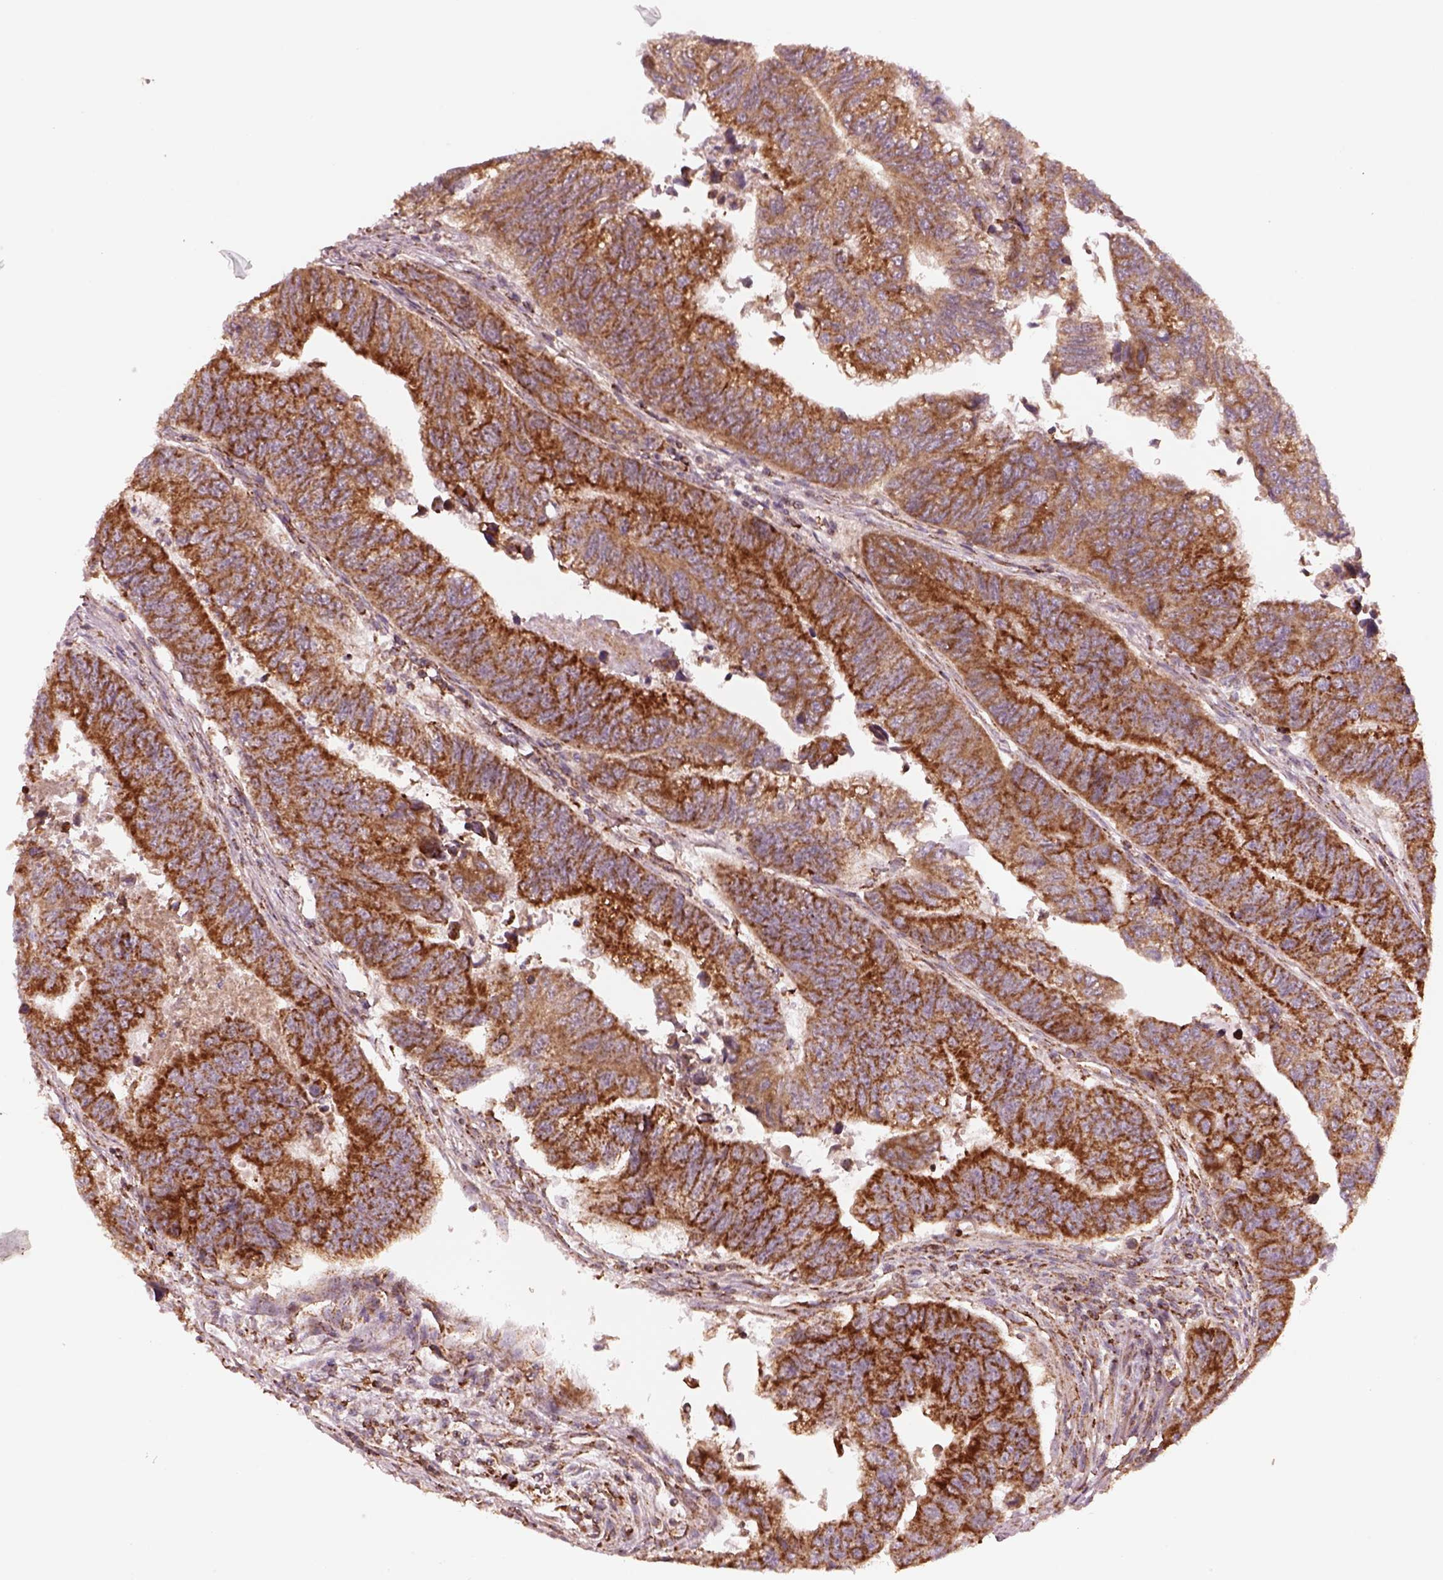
{"staining": {"intensity": "moderate", "quantity": ">75%", "location": "cytoplasmic/membranous"}, "tissue": "colorectal cancer", "cell_type": "Tumor cells", "image_type": "cancer", "snomed": [{"axis": "morphology", "description": "Adenocarcinoma, NOS"}, {"axis": "topography", "description": "Colon"}], "caption": "A high-resolution micrograph shows immunohistochemistry (IHC) staining of colorectal cancer, which demonstrates moderate cytoplasmic/membranous positivity in about >75% of tumor cells.", "gene": "SLC25A5", "patient": {"sex": "female", "age": 65}}